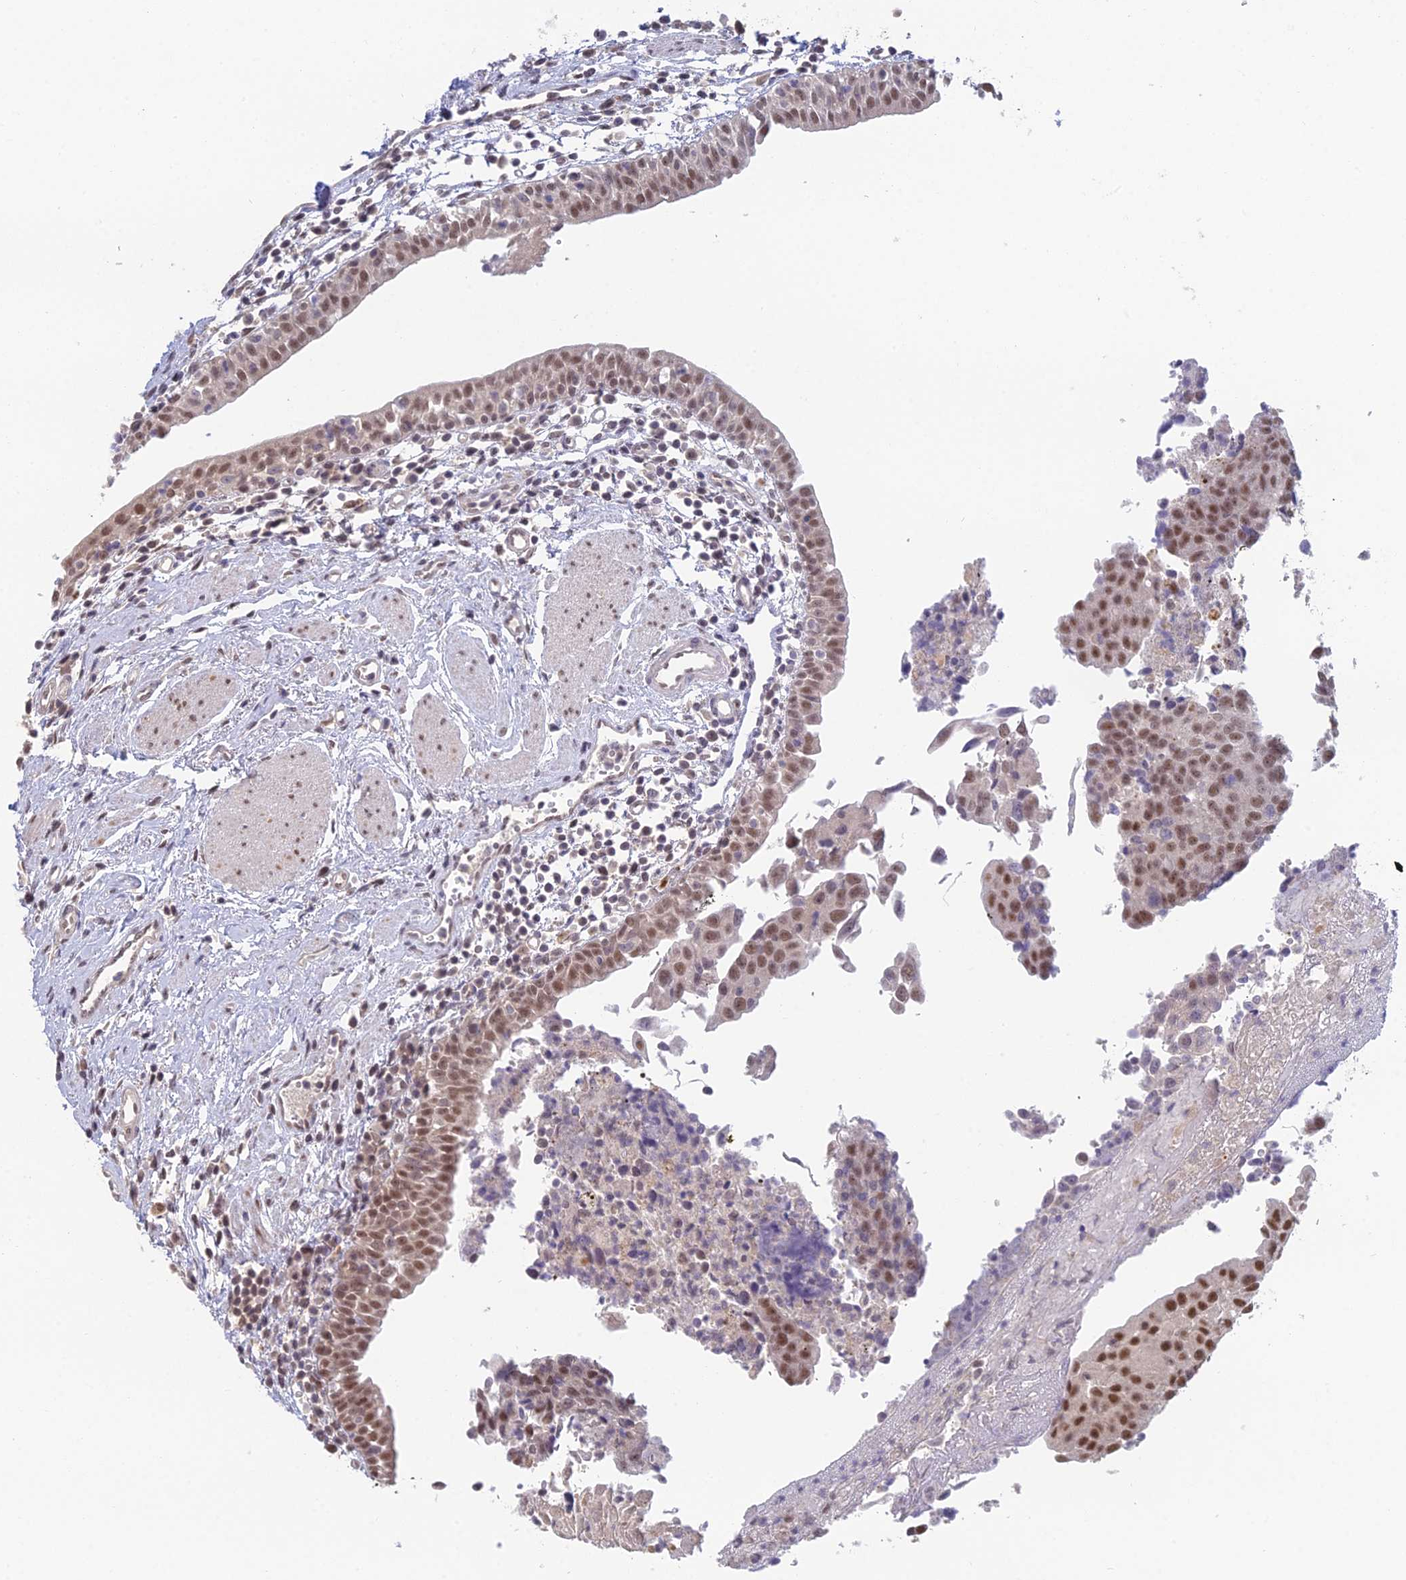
{"staining": {"intensity": "moderate", "quantity": ">75%", "location": "nuclear"}, "tissue": "urothelial cancer", "cell_type": "Tumor cells", "image_type": "cancer", "snomed": [{"axis": "morphology", "description": "Urothelial carcinoma, High grade"}, {"axis": "topography", "description": "Urinary bladder"}], "caption": "This histopathology image demonstrates urothelial cancer stained with IHC to label a protein in brown. The nuclear of tumor cells show moderate positivity for the protein. Nuclei are counter-stained blue.", "gene": "RANBP3", "patient": {"sex": "female", "age": 85}}